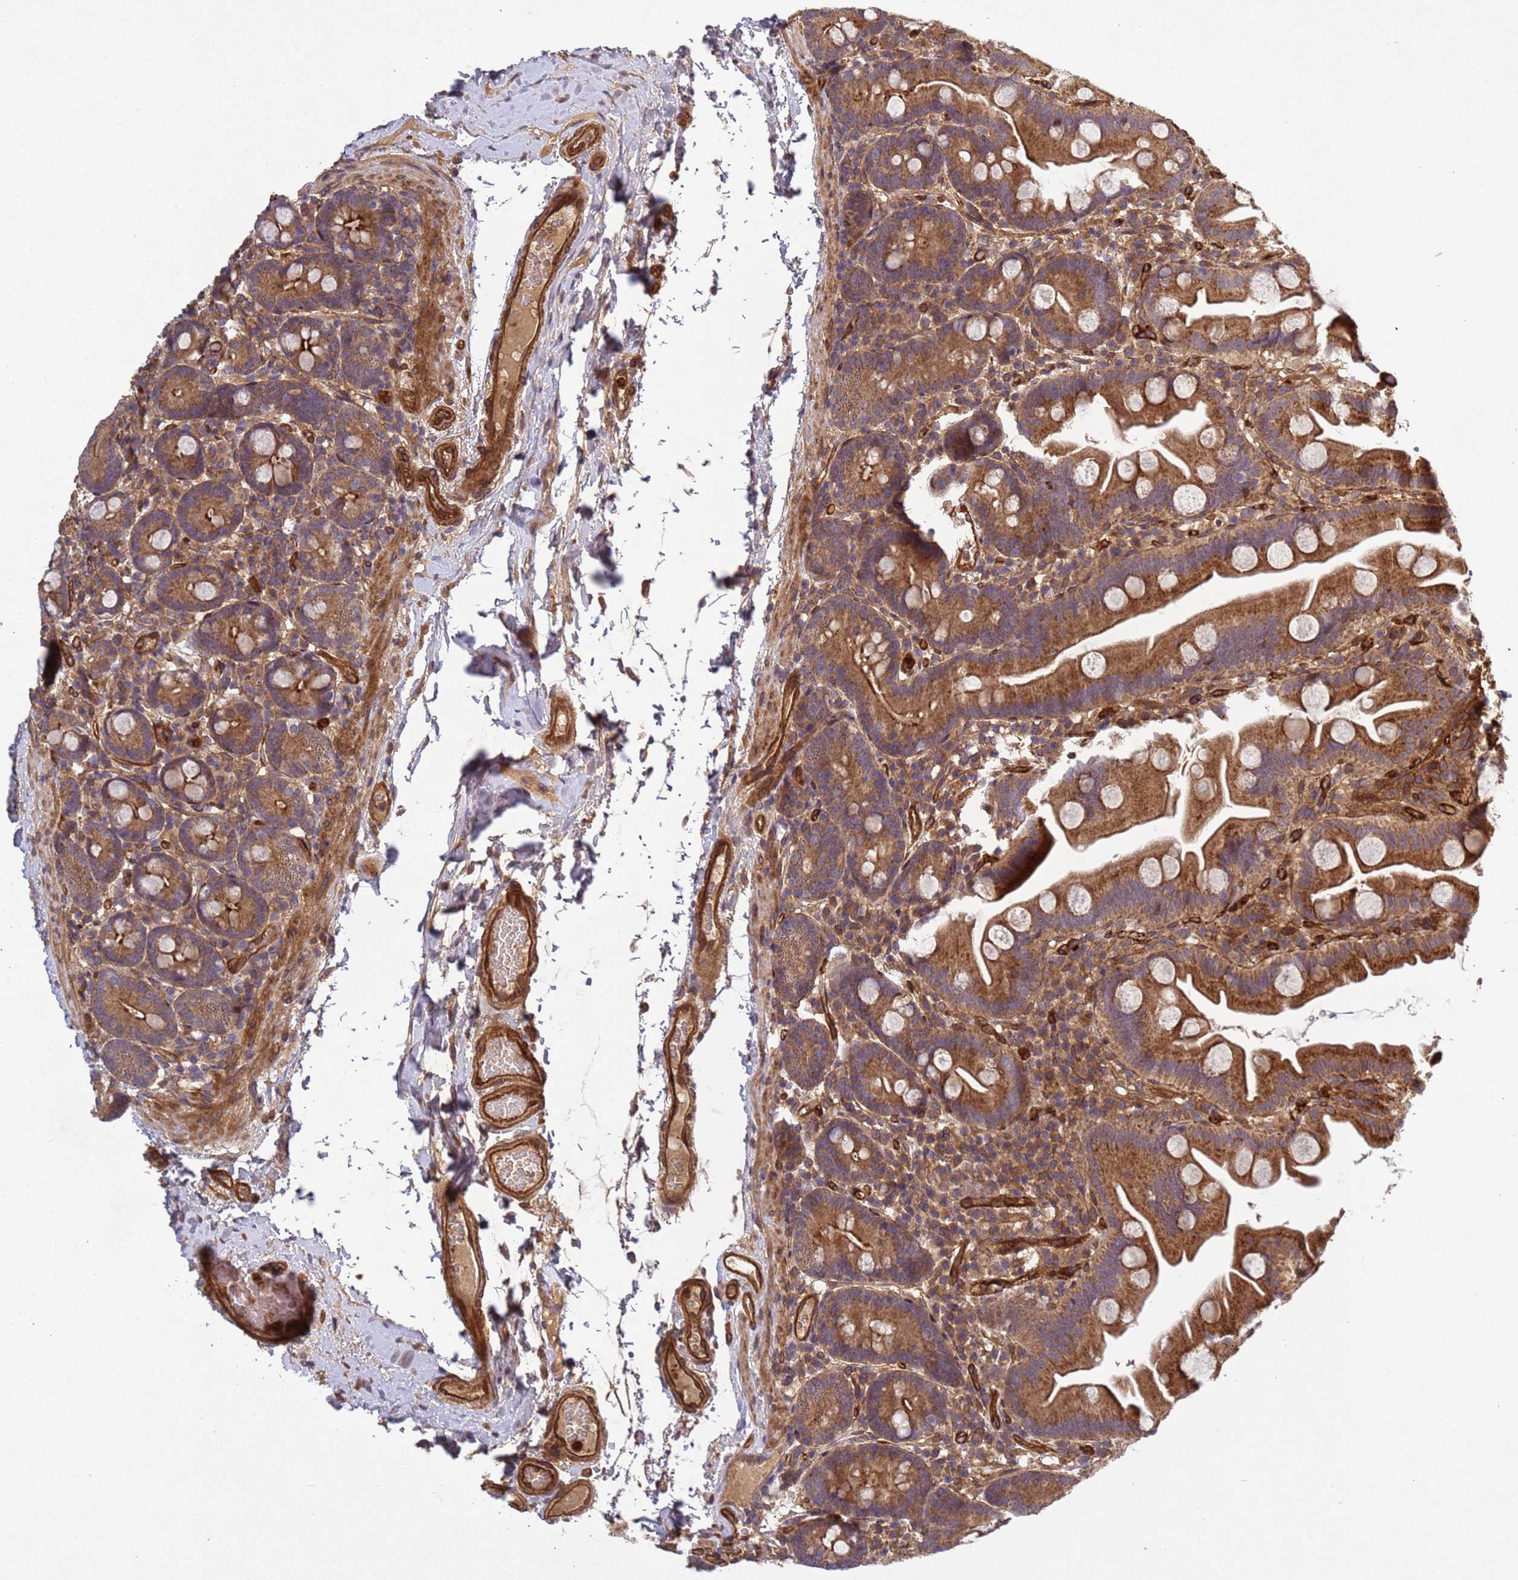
{"staining": {"intensity": "strong", "quantity": ">75%", "location": "cytoplasmic/membranous"}, "tissue": "small intestine", "cell_type": "Glandular cells", "image_type": "normal", "snomed": [{"axis": "morphology", "description": "Normal tissue, NOS"}, {"axis": "topography", "description": "Small intestine"}], "caption": "Small intestine stained with immunohistochemistry displays strong cytoplasmic/membranous staining in approximately >75% of glandular cells. The protein of interest is stained brown, and the nuclei are stained in blue (DAB IHC with brightfield microscopy, high magnification).", "gene": "C8orf34", "patient": {"sex": "female", "age": 68}}